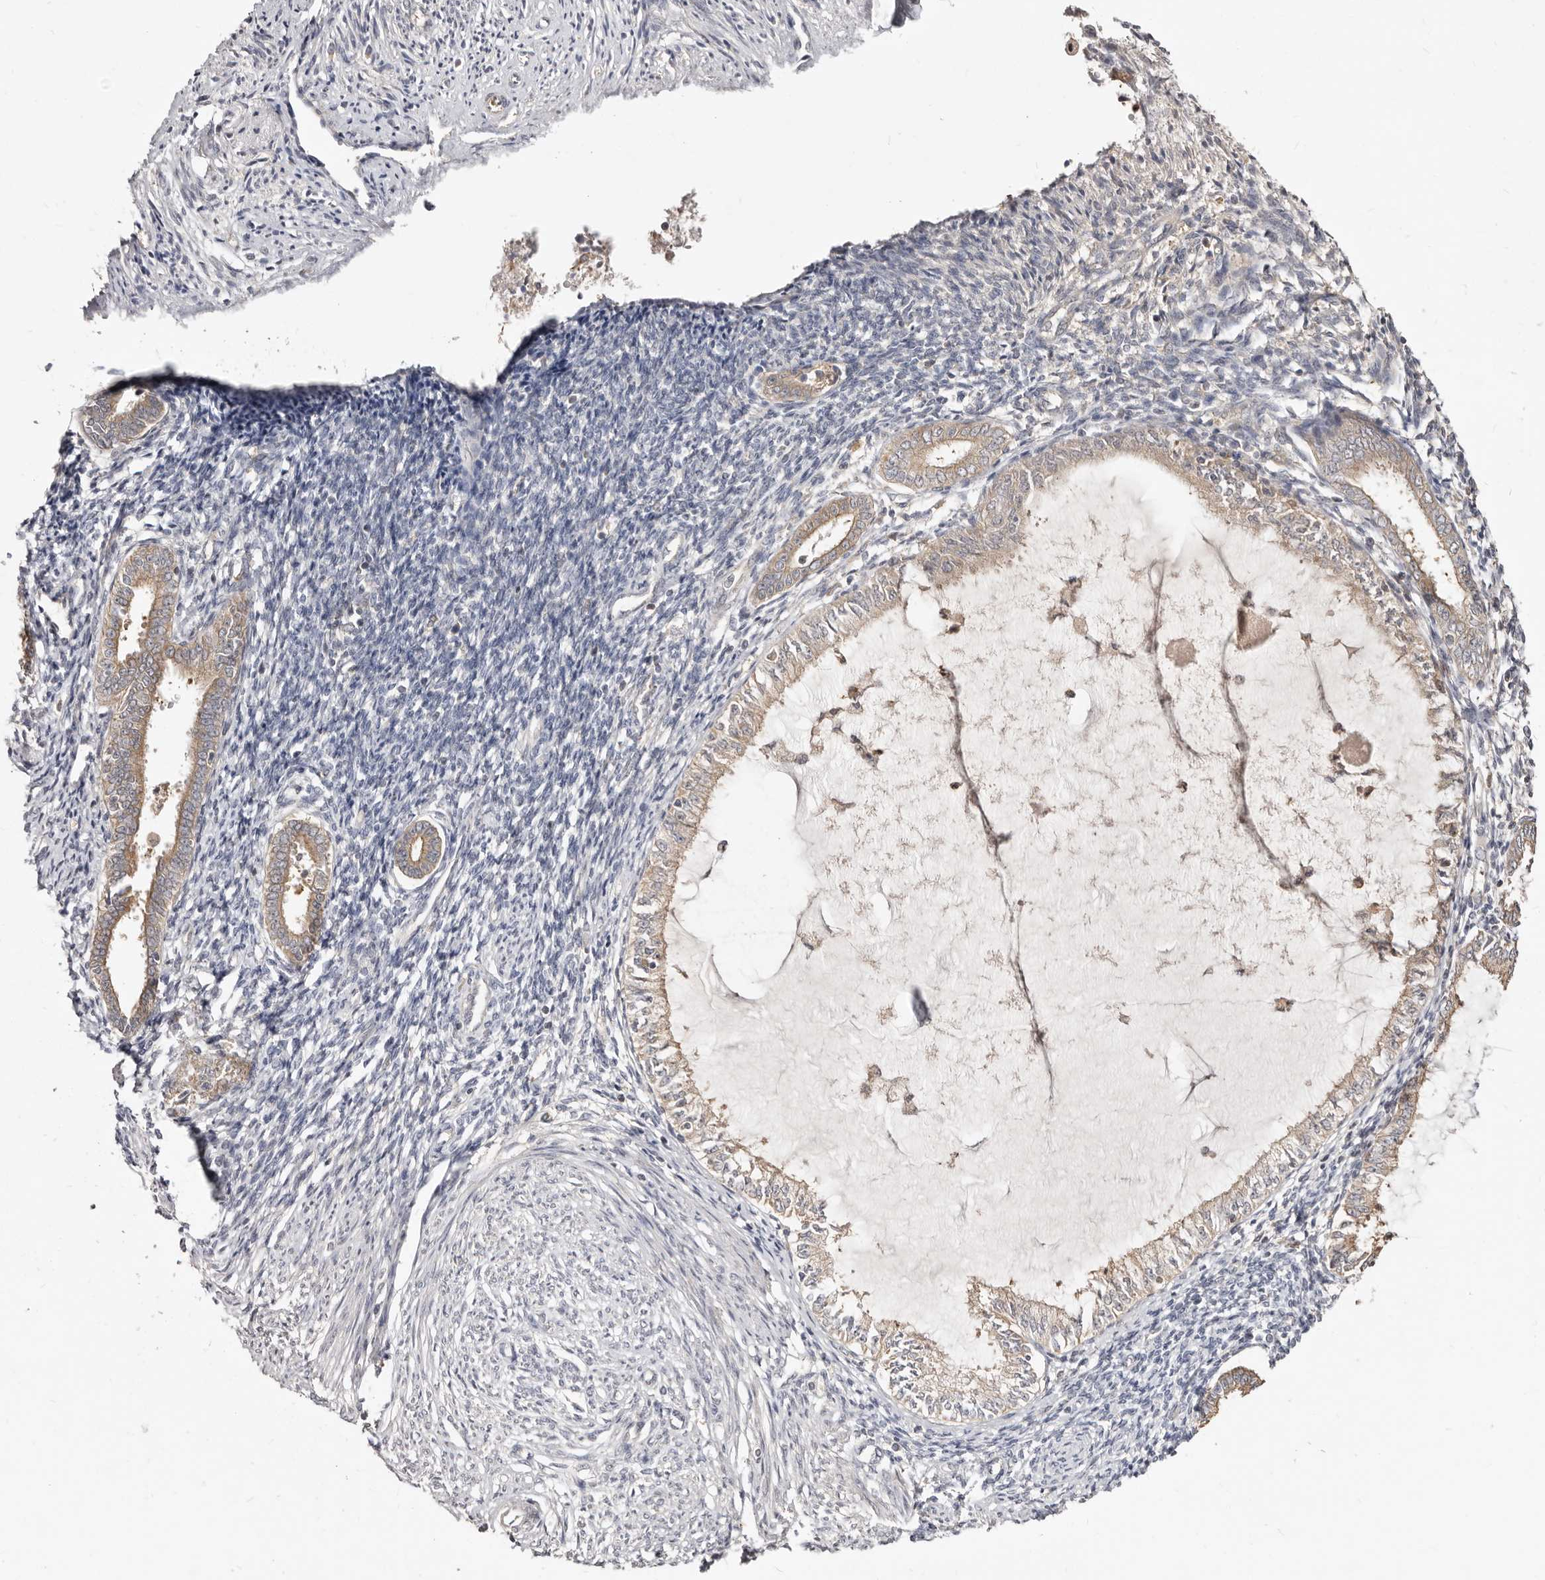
{"staining": {"intensity": "negative", "quantity": "none", "location": "none"}, "tissue": "endometrium", "cell_type": "Cells in endometrial stroma", "image_type": "normal", "snomed": [{"axis": "morphology", "description": "Normal tissue, NOS"}, {"axis": "topography", "description": "Endometrium"}], "caption": "Endometrium was stained to show a protein in brown. There is no significant staining in cells in endometrial stroma. (Stains: DAB immunohistochemistry (IHC) with hematoxylin counter stain, Microscopy: brightfield microscopy at high magnification).", "gene": "TC2N", "patient": {"sex": "female", "age": 56}}